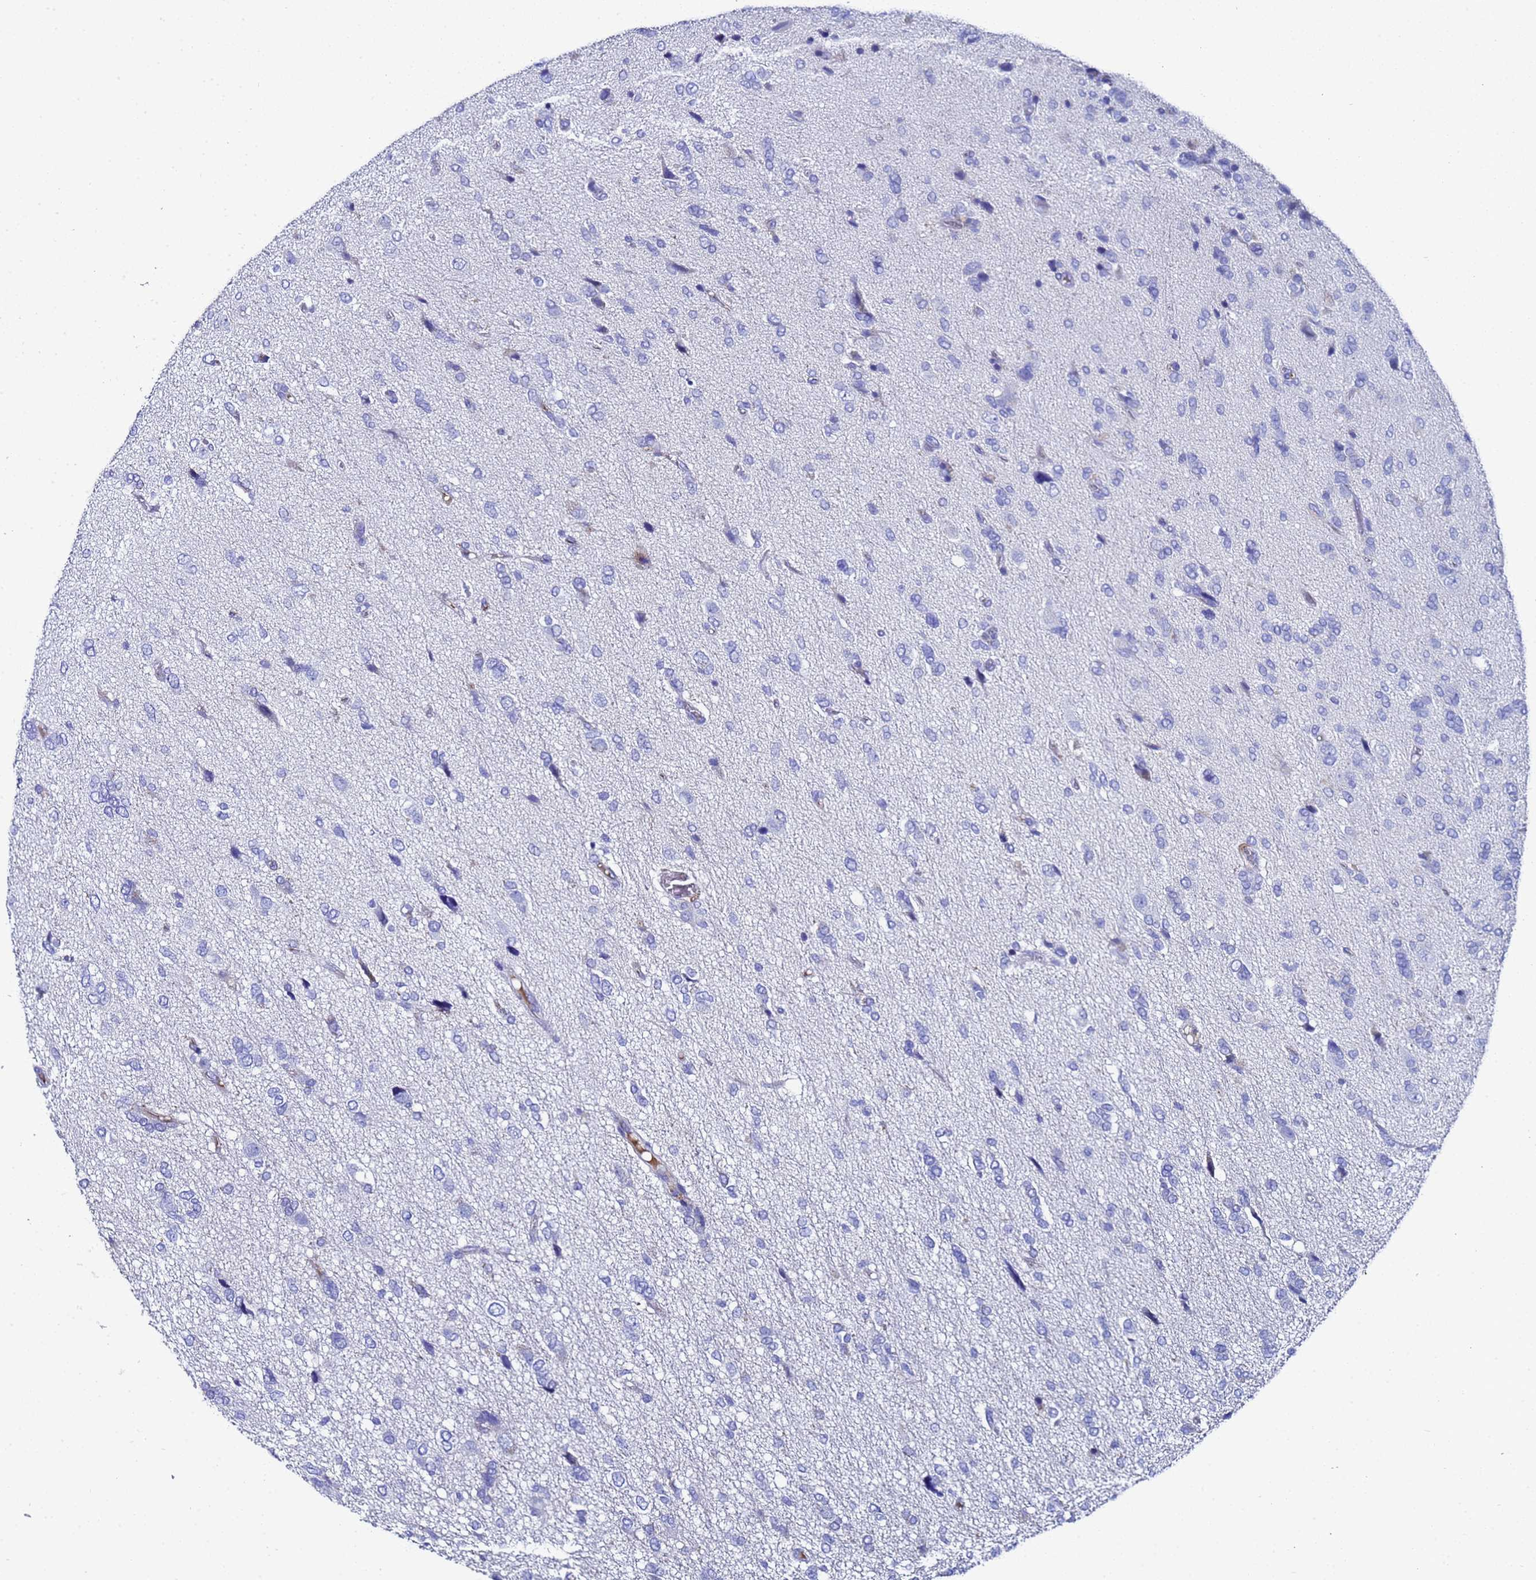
{"staining": {"intensity": "negative", "quantity": "none", "location": "none"}, "tissue": "glioma", "cell_type": "Tumor cells", "image_type": "cancer", "snomed": [{"axis": "morphology", "description": "Glioma, malignant, High grade"}, {"axis": "topography", "description": "Brain"}], "caption": "This image is of malignant high-grade glioma stained with IHC to label a protein in brown with the nuclei are counter-stained blue. There is no expression in tumor cells.", "gene": "ADIPOQ", "patient": {"sex": "female", "age": 59}}